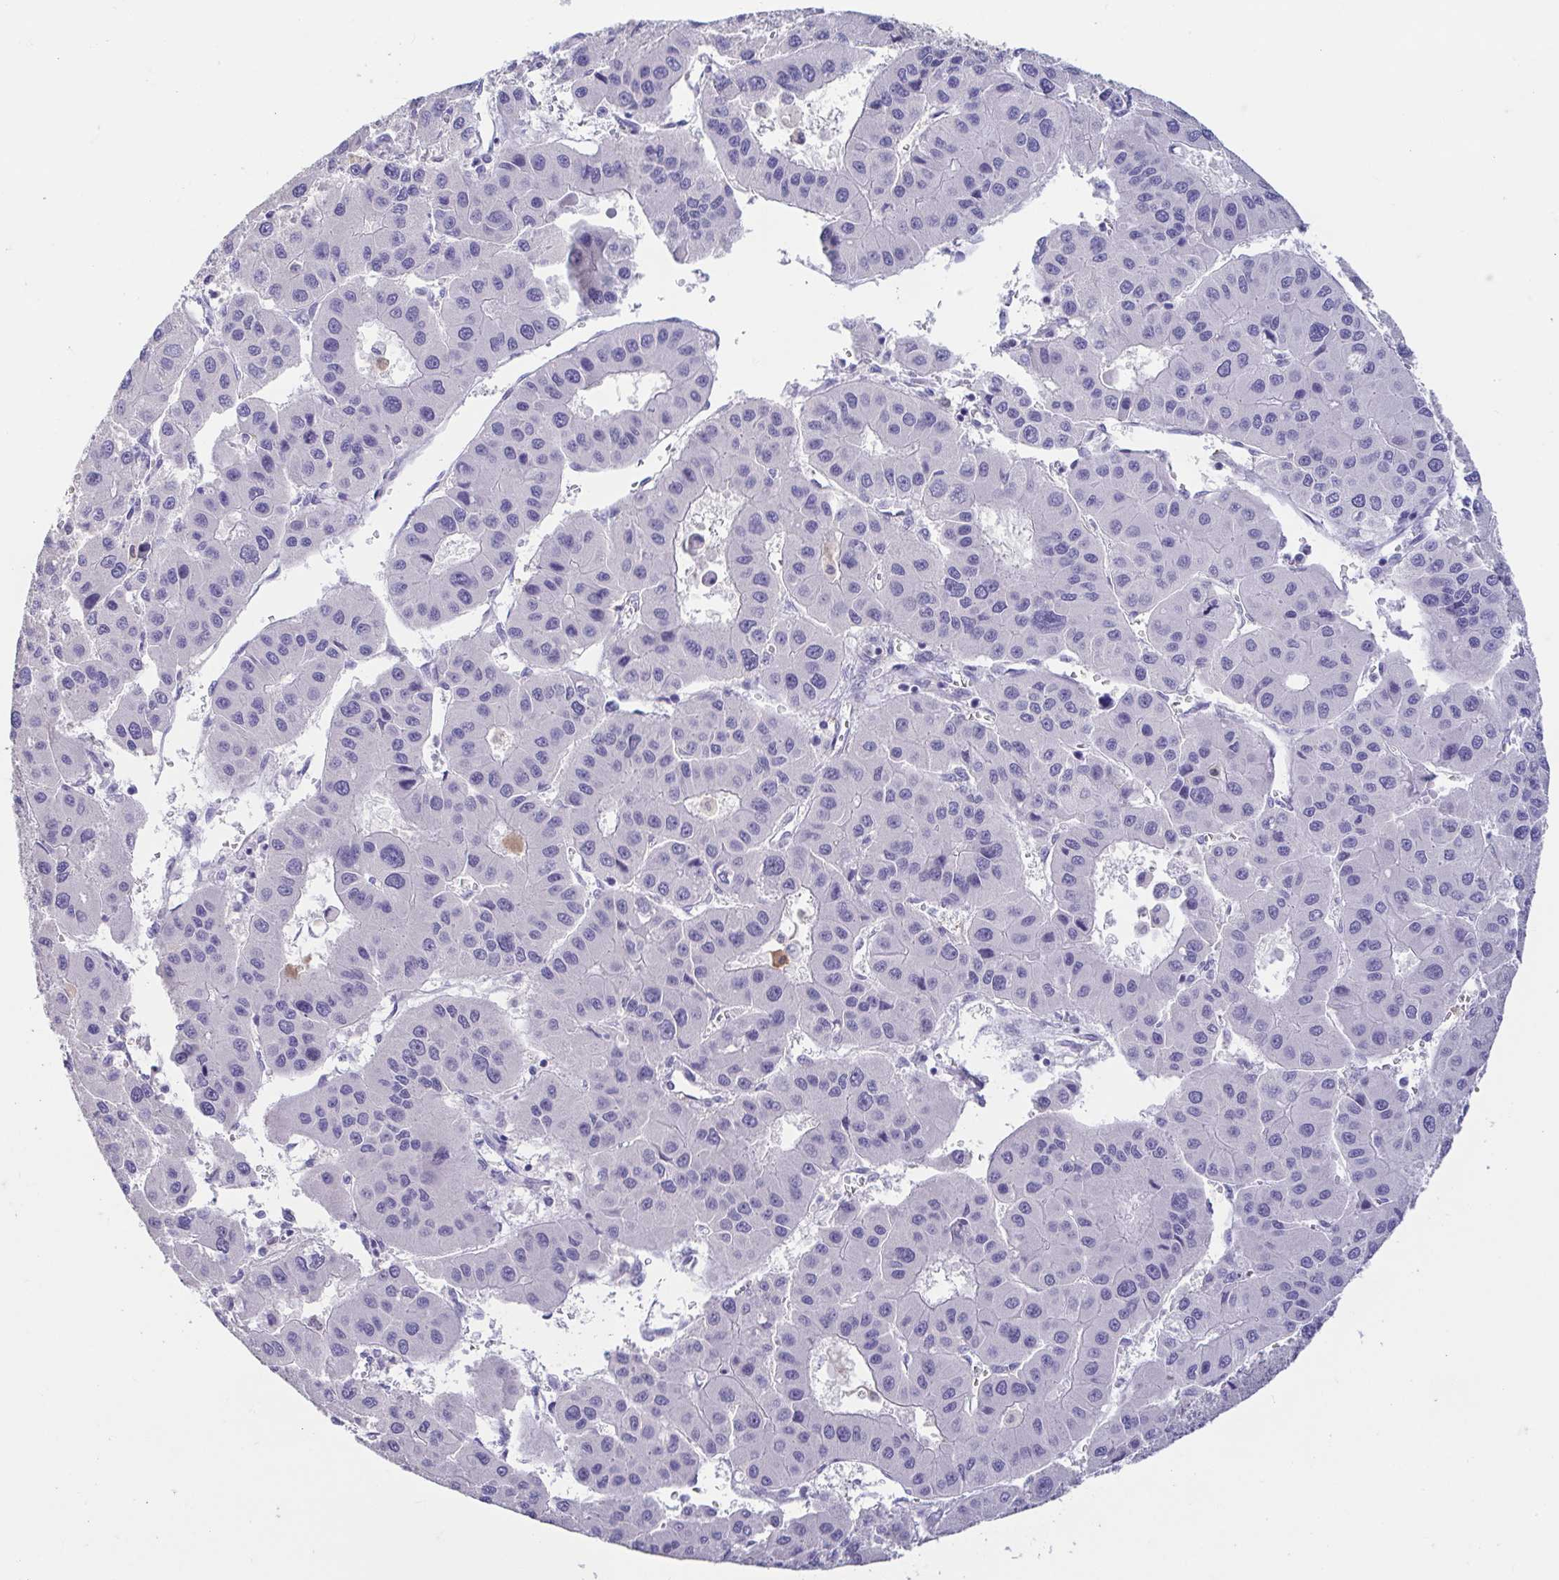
{"staining": {"intensity": "negative", "quantity": "none", "location": "none"}, "tissue": "liver cancer", "cell_type": "Tumor cells", "image_type": "cancer", "snomed": [{"axis": "morphology", "description": "Carcinoma, Hepatocellular, NOS"}, {"axis": "topography", "description": "Liver"}], "caption": "Image shows no protein positivity in tumor cells of liver cancer tissue.", "gene": "FABP3", "patient": {"sex": "male", "age": 73}}